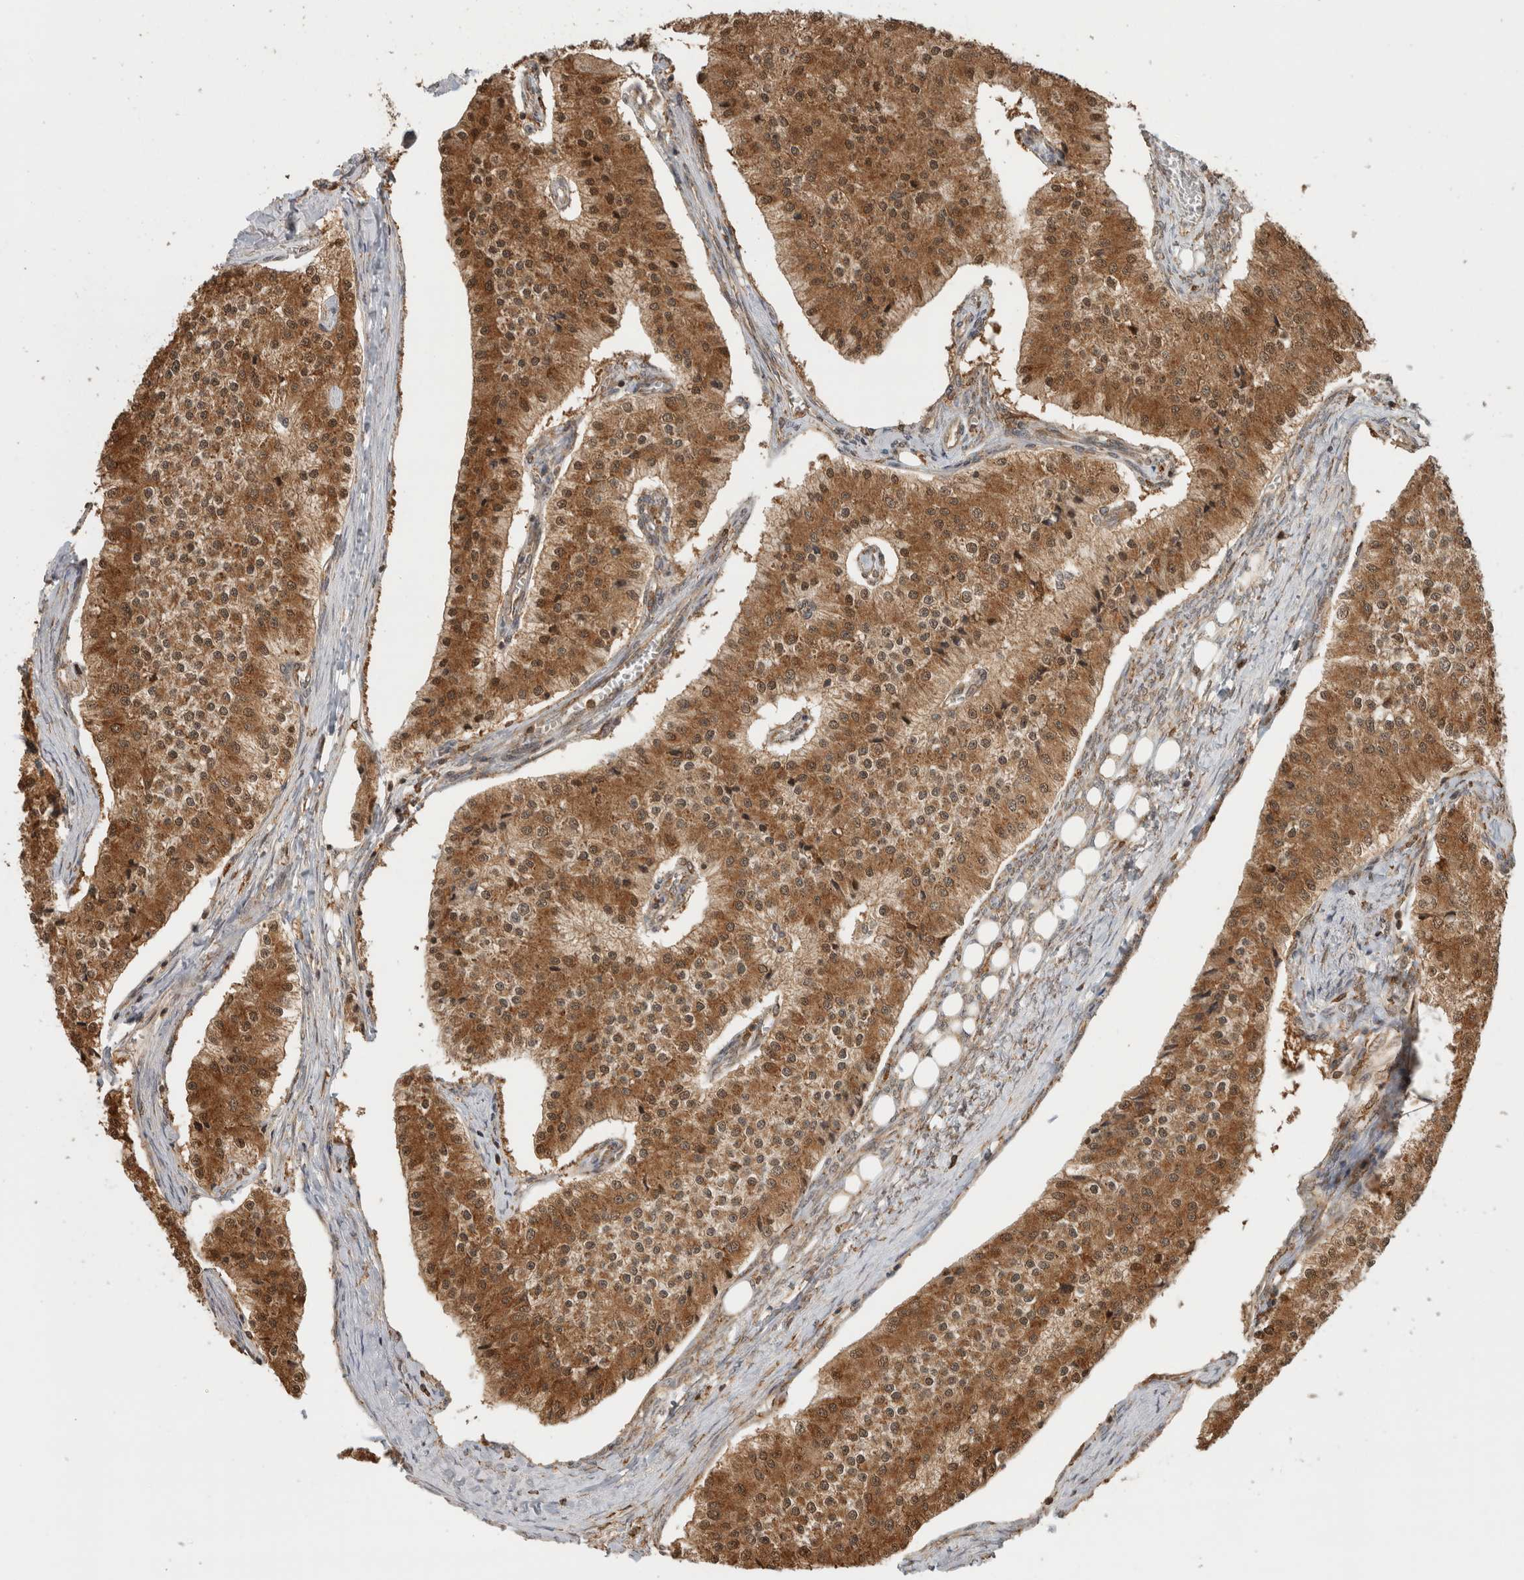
{"staining": {"intensity": "moderate", "quantity": ">75%", "location": "cytoplasmic/membranous,nuclear"}, "tissue": "carcinoid", "cell_type": "Tumor cells", "image_type": "cancer", "snomed": [{"axis": "morphology", "description": "Carcinoid, malignant, NOS"}, {"axis": "topography", "description": "Colon"}], "caption": "Protein analysis of carcinoid tissue demonstrates moderate cytoplasmic/membranous and nuclear staining in about >75% of tumor cells.", "gene": "MS4A7", "patient": {"sex": "female", "age": 52}}